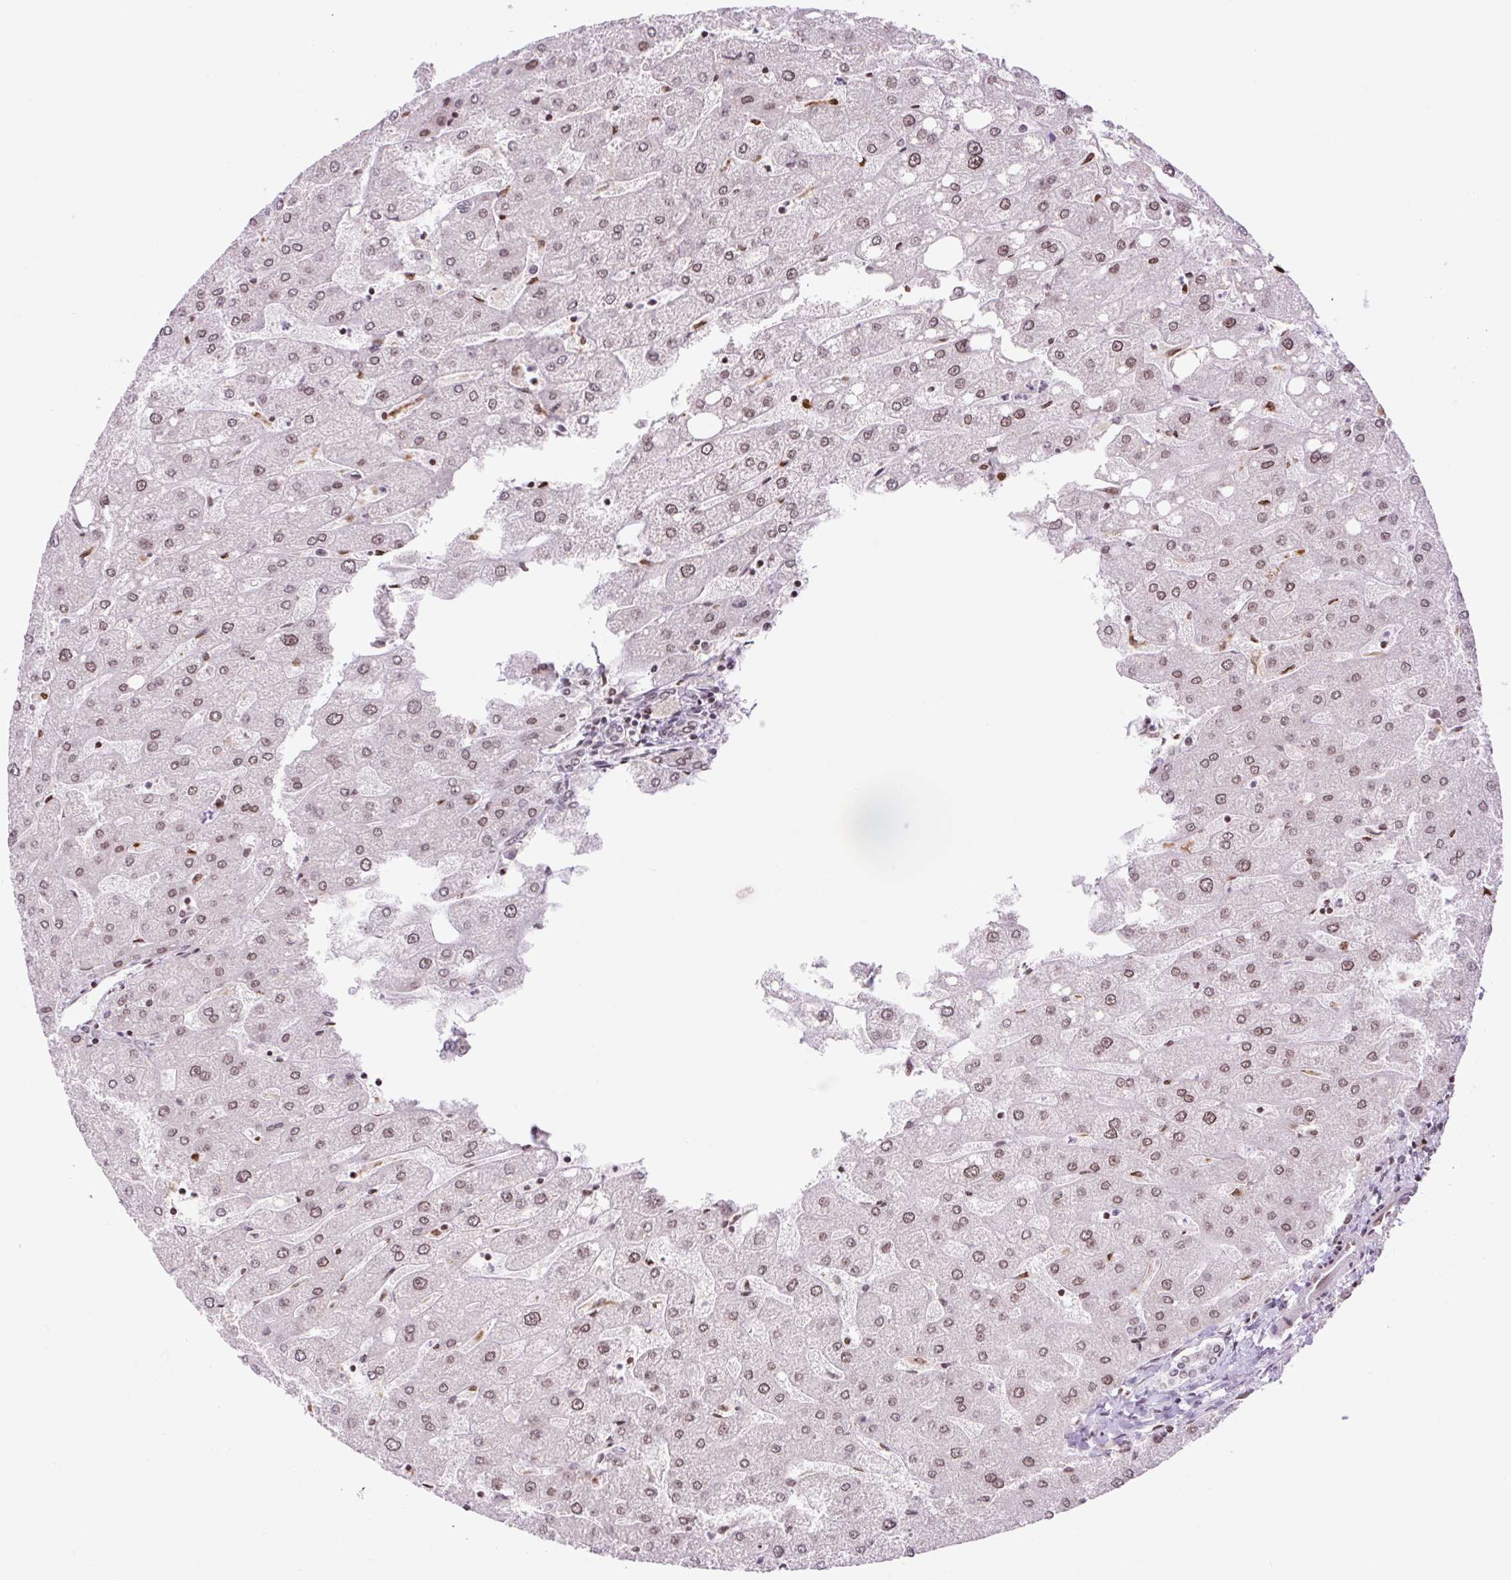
{"staining": {"intensity": "negative", "quantity": "none", "location": "none"}, "tissue": "liver", "cell_type": "Cholangiocytes", "image_type": "normal", "snomed": [{"axis": "morphology", "description": "Normal tissue, NOS"}, {"axis": "topography", "description": "Liver"}], "caption": "Histopathology image shows no protein expression in cholangiocytes of unremarkable liver. (DAB immunohistochemistry (IHC) visualized using brightfield microscopy, high magnification).", "gene": "ENSG00000268750", "patient": {"sex": "male", "age": 67}}